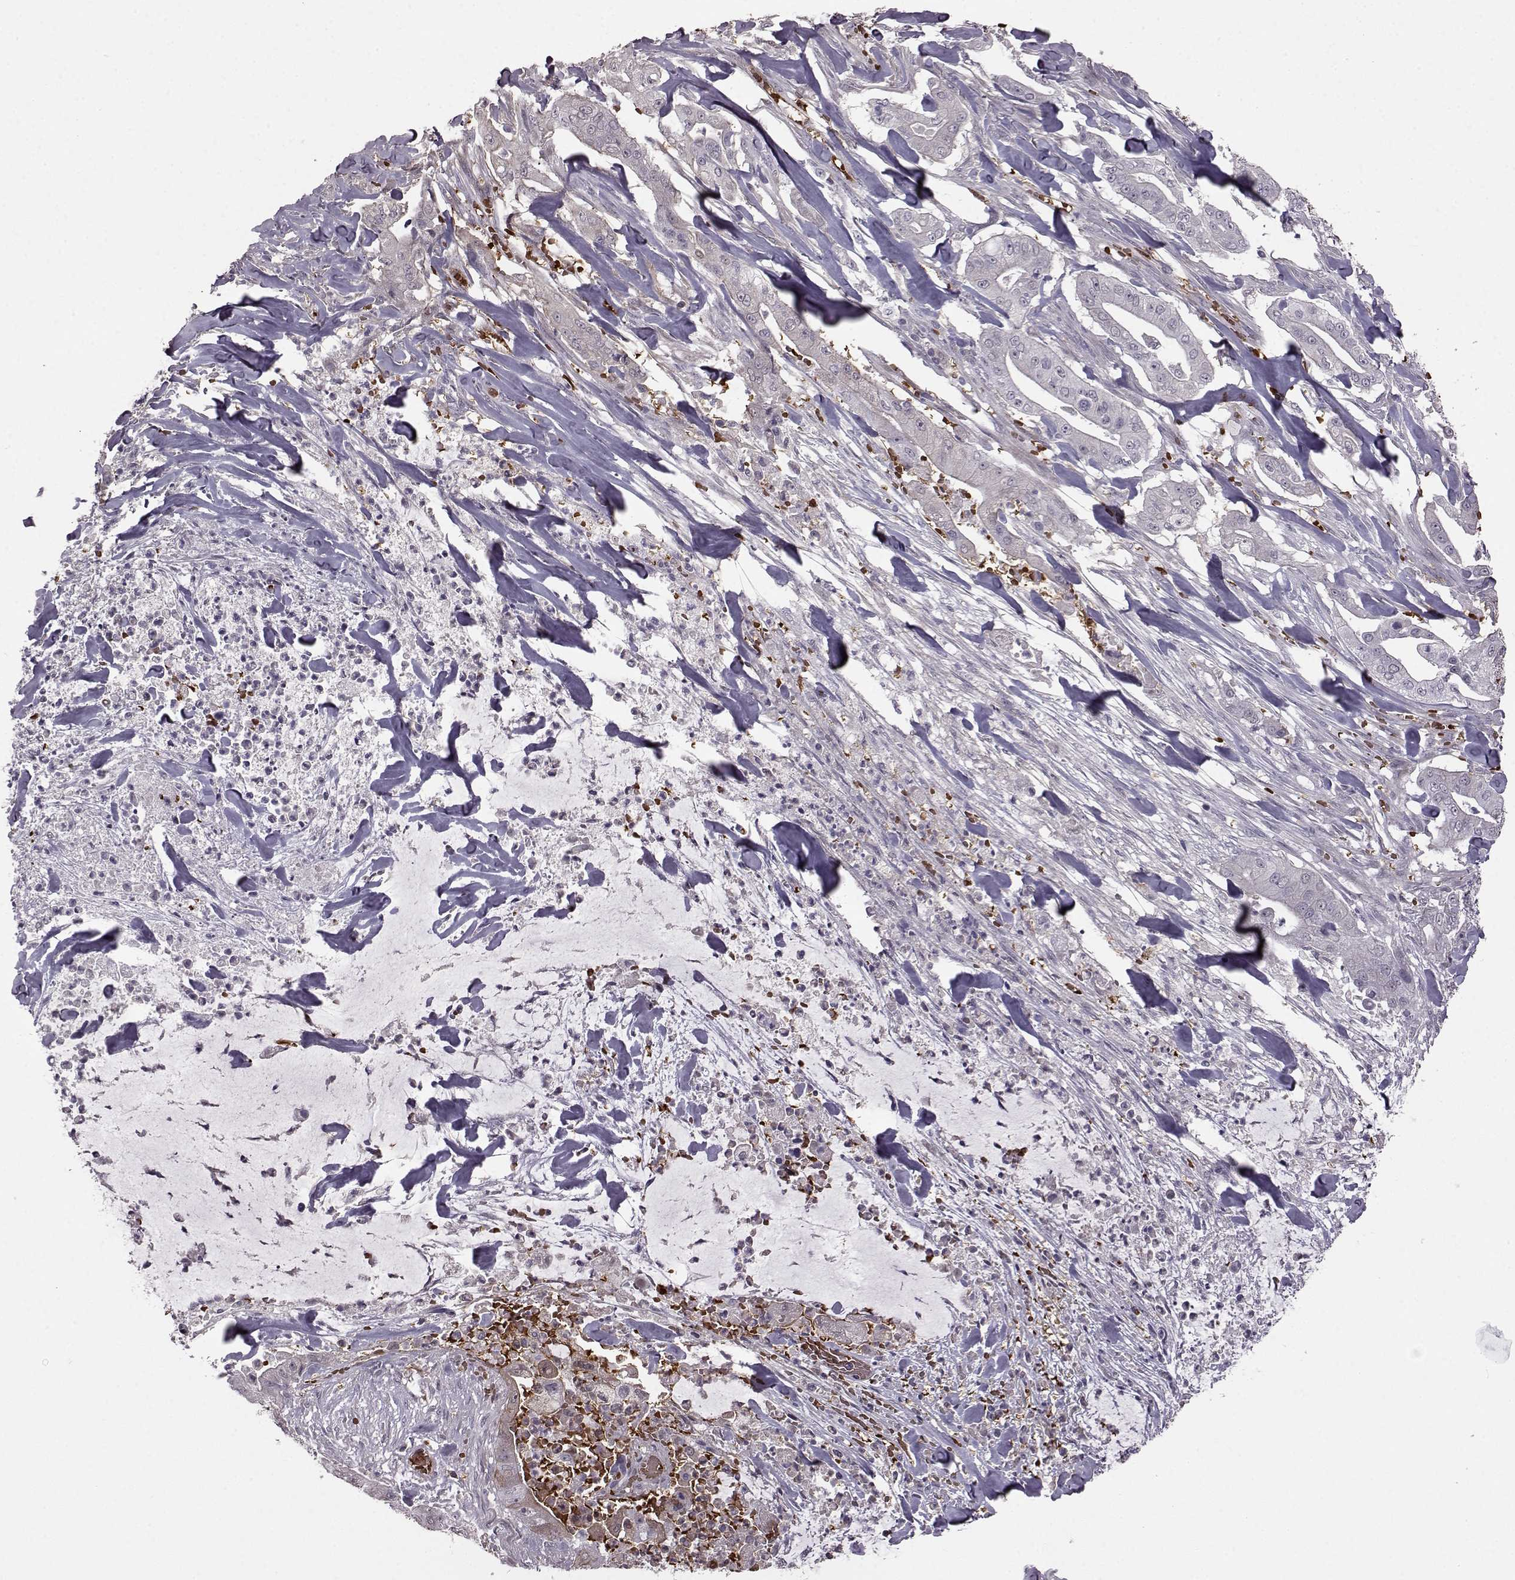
{"staining": {"intensity": "negative", "quantity": "none", "location": "none"}, "tissue": "pancreatic cancer", "cell_type": "Tumor cells", "image_type": "cancer", "snomed": [{"axis": "morphology", "description": "Normal tissue, NOS"}, {"axis": "morphology", "description": "Inflammation, NOS"}, {"axis": "morphology", "description": "Adenocarcinoma, NOS"}, {"axis": "topography", "description": "Pancreas"}], "caption": "Immunohistochemical staining of human adenocarcinoma (pancreatic) displays no significant positivity in tumor cells.", "gene": "PROP1", "patient": {"sex": "male", "age": 57}}